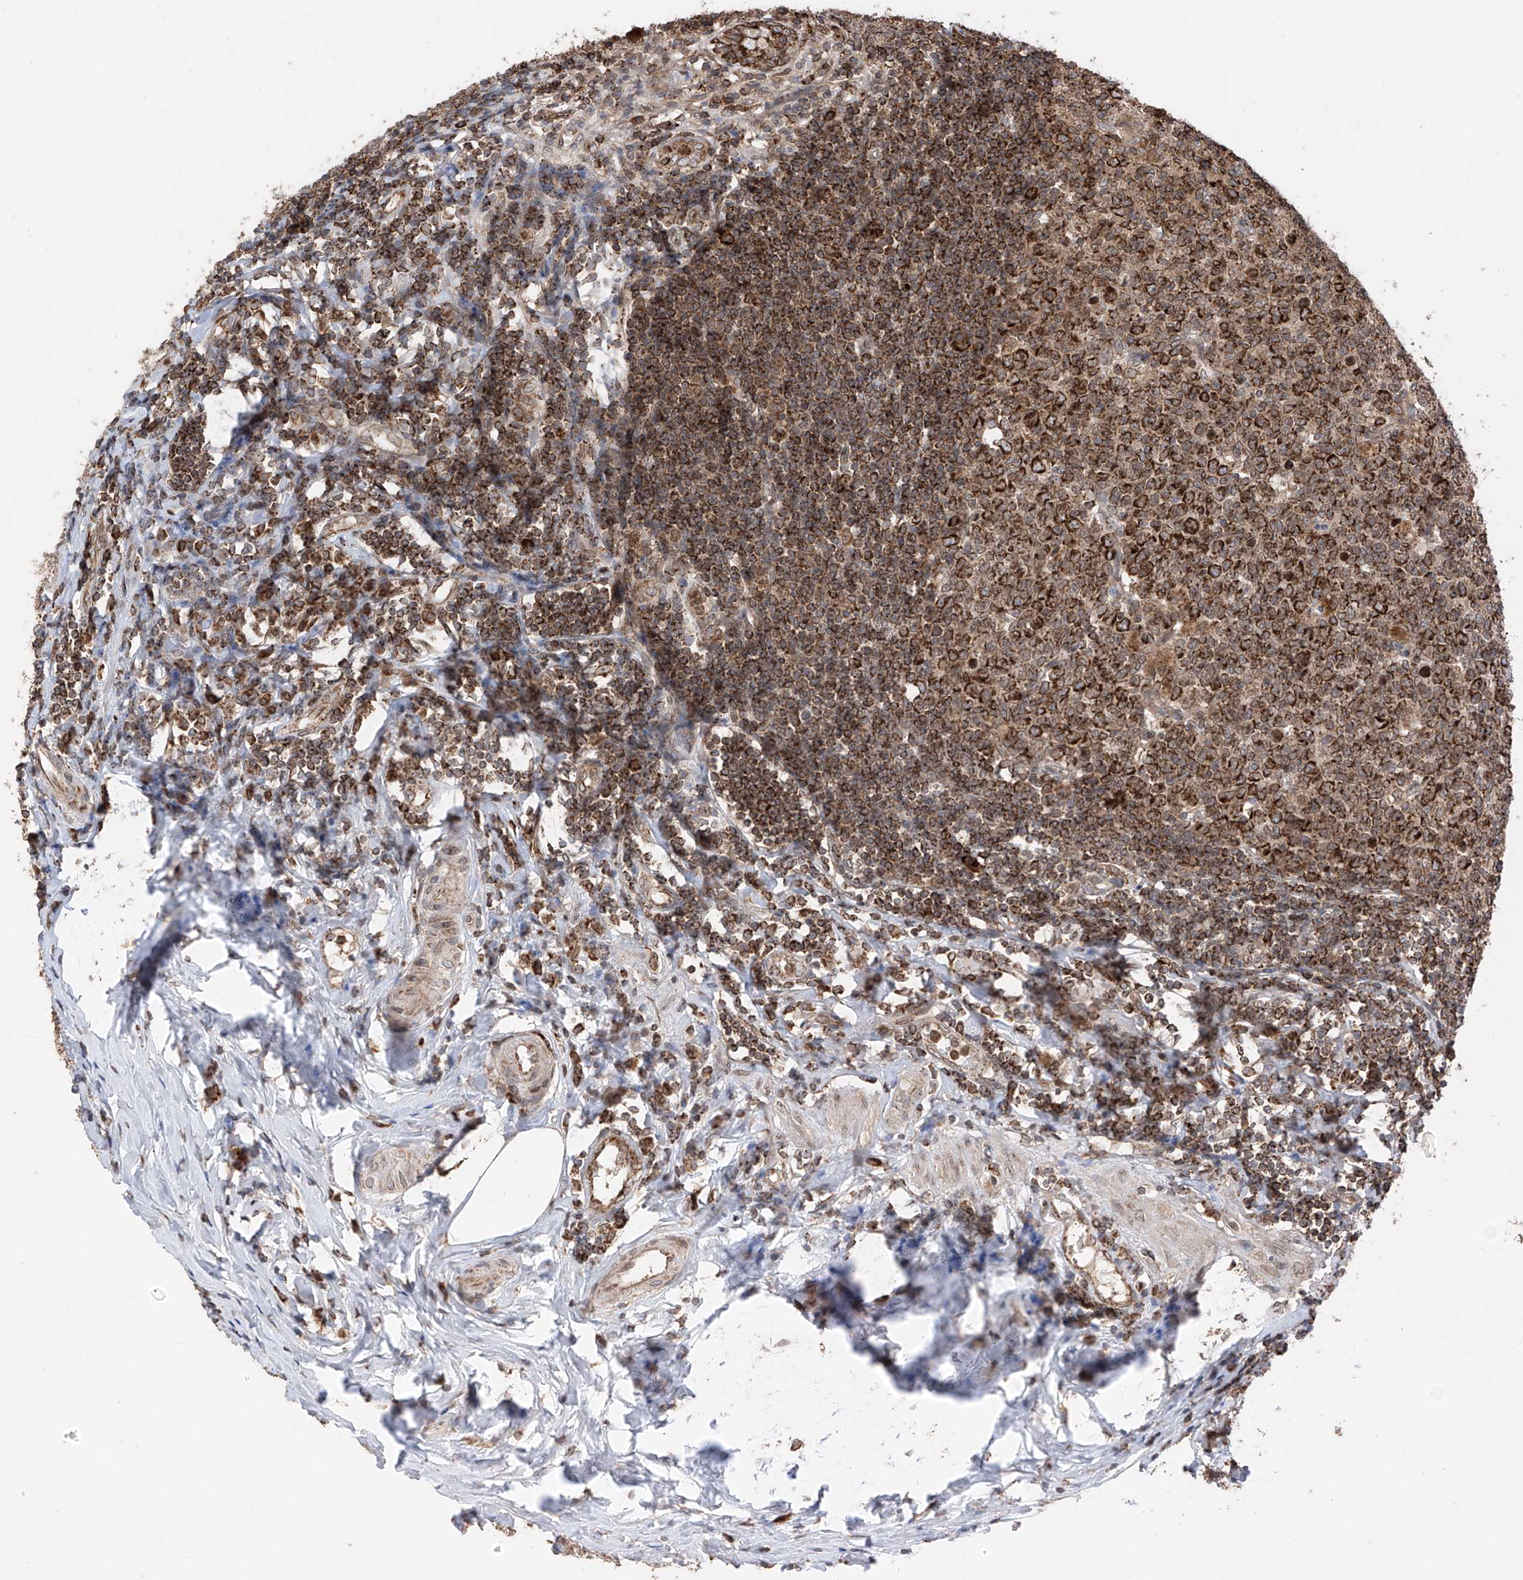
{"staining": {"intensity": "moderate", "quantity": ">75%", "location": "cytoplasmic/membranous,nuclear"}, "tissue": "appendix", "cell_type": "Glandular cells", "image_type": "normal", "snomed": [{"axis": "morphology", "description": "Normal tissue, NOS"}, {"axis": "topography", "description": "Appendix"}], "caption": "Appendix stained for a protein (brown) shows moderate cytoplasmic/membranous,nuclear positive positivity in approximately >75% of glandular cells.", "gene": "AHCTF1", "patient": {"sex": "female", "age": 54}}